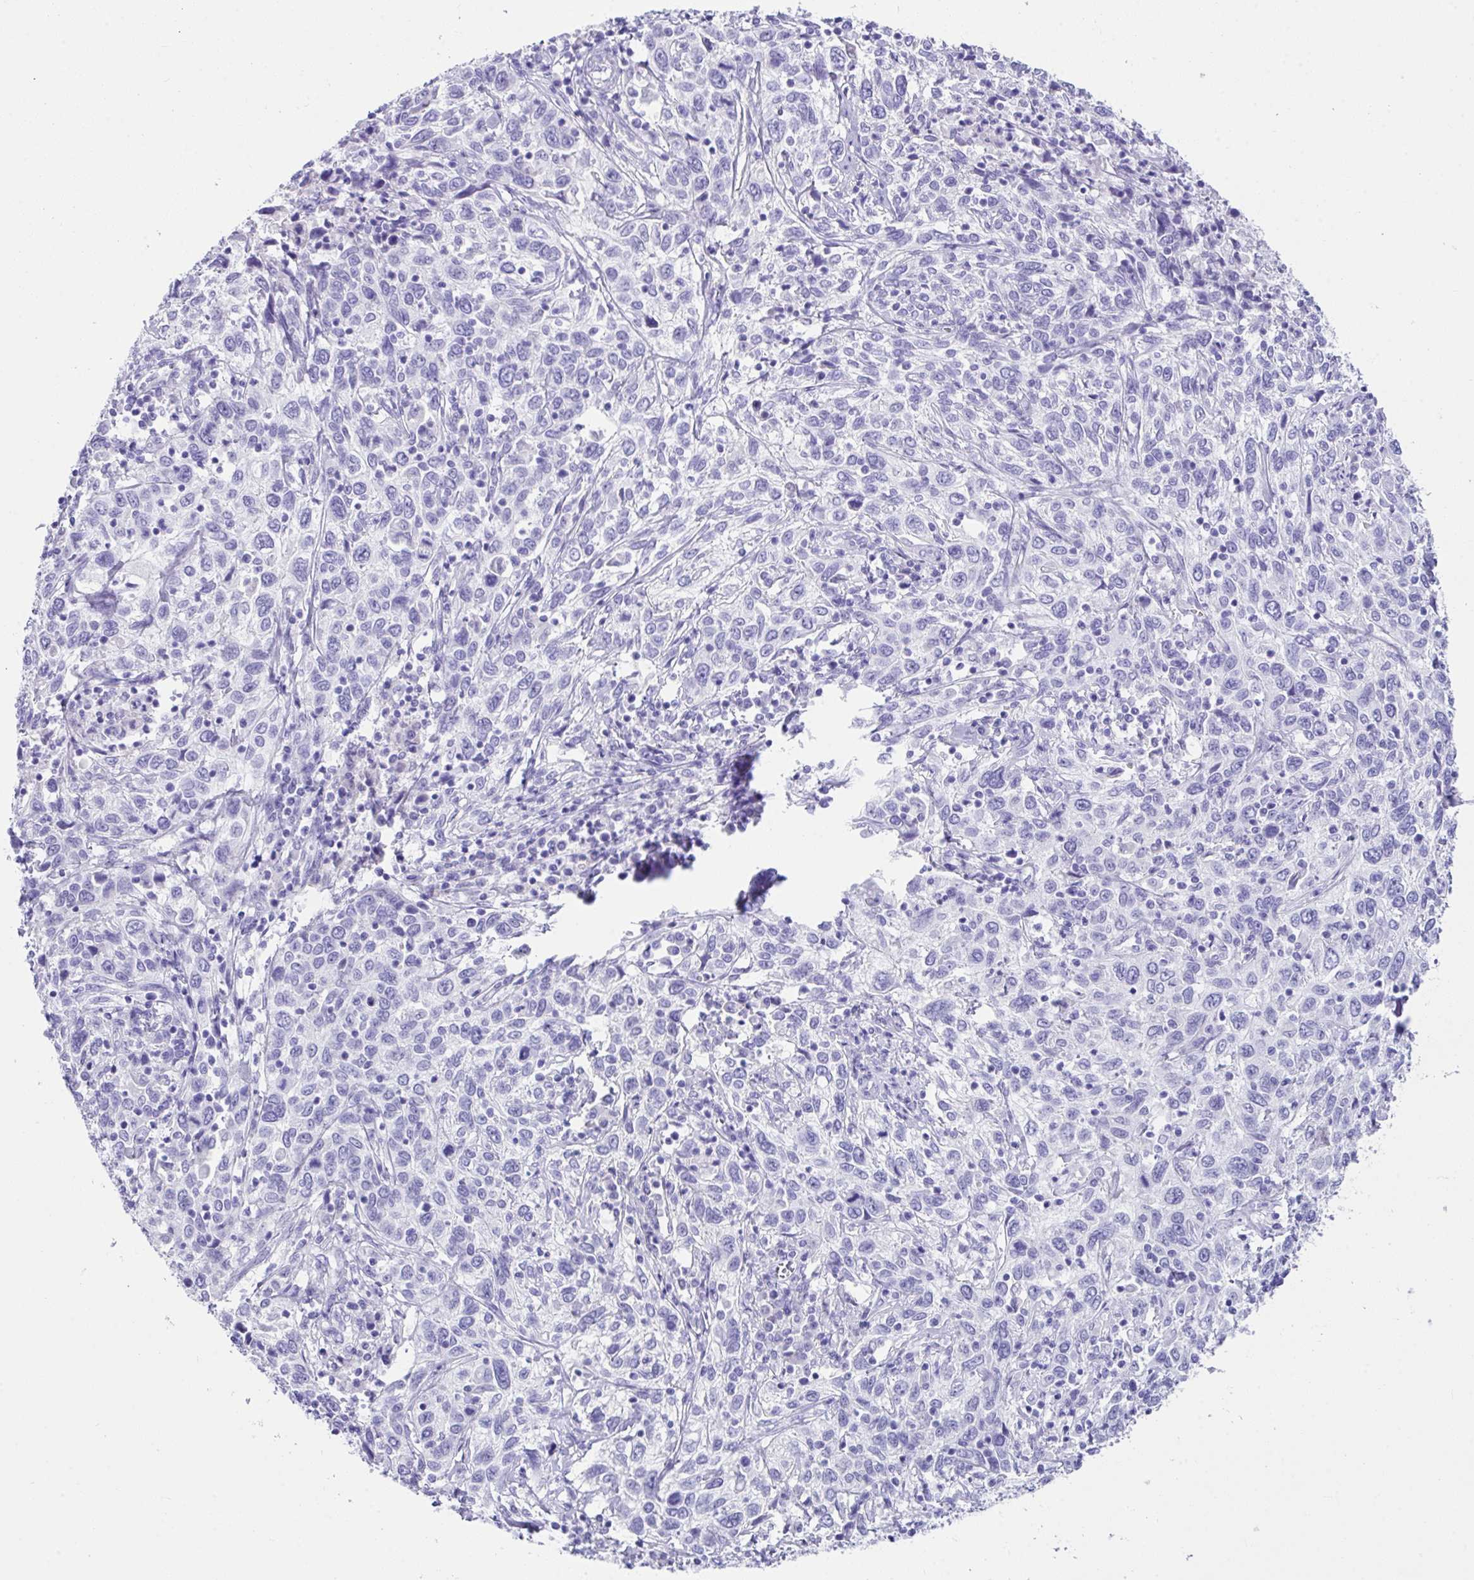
{"staining": {"intensity": "negative", "quantity": "none", "location": "none"}, "tissue": "cervical cancer", "cell_type": "Tumor cells", "image_type": "cancer", "snomed": [{"axis": "morphology", "description": "Squamous cell carcinoma, NOS"}, {"axis": "topography", "description": "Cervix"}], "caption": "Tumor cells show no significant expression in cervical squamous cell carcinoma.", "gene": "LGALS4", "patient": {"sex": "female", "age": 46}}